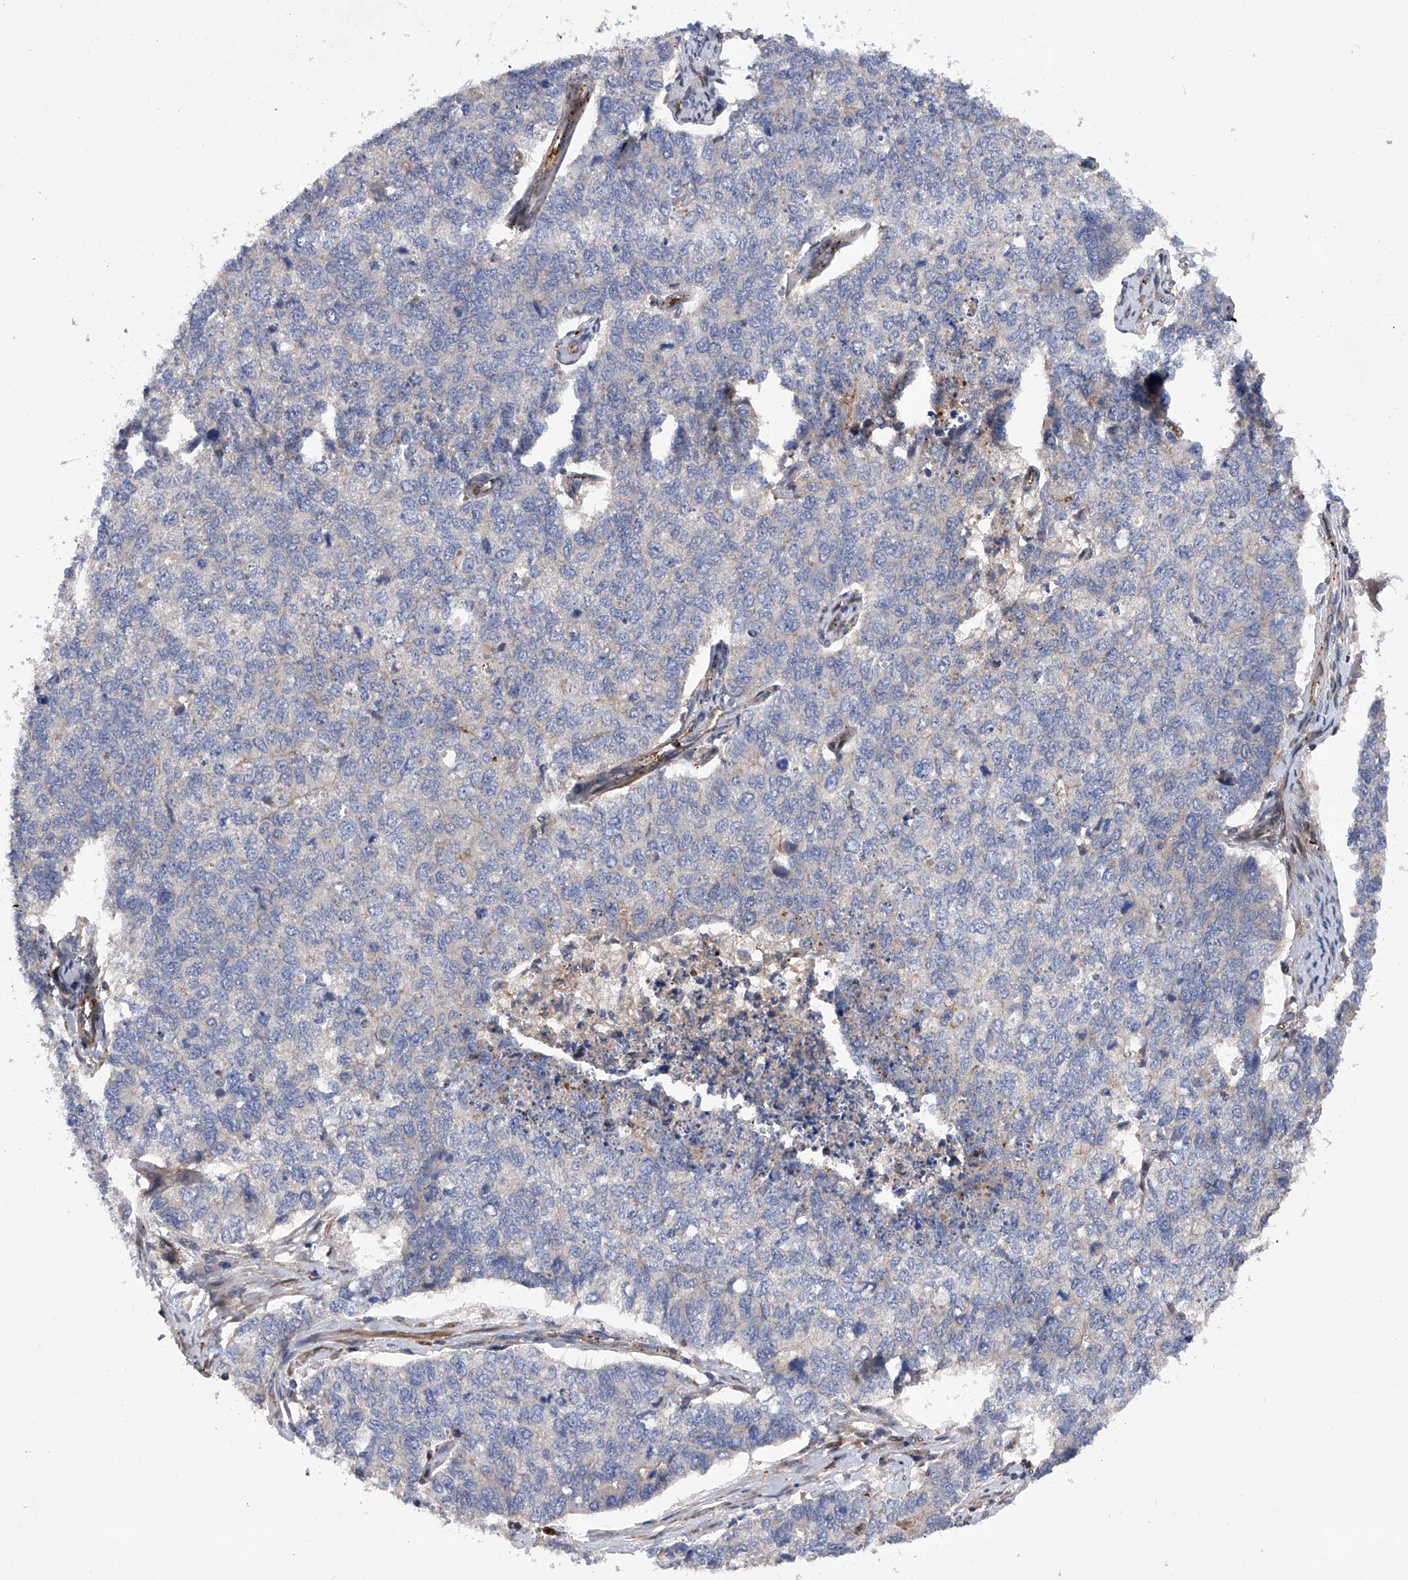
{"staining": {"intensity": "negative", "quantity": "none", "location": "none"}, "tissue": "cervical cancer", "cell_type": "Tumor cells", "image_type": "cancer", "snomed": [{"axis": "morphology", "description": "Squamous cell carcinoma, NOS"}, {"axis": "topography", "description": "Cervix"}], "caption": "High power microscopy image of an immunohistochemistry (IHC) photomicrograph of squamous cell carcinoma (cervical), revealing no significant positivity in tumor cells.", "gene": "PDSS2", "patient": {"sex": "female", "age": 63}}